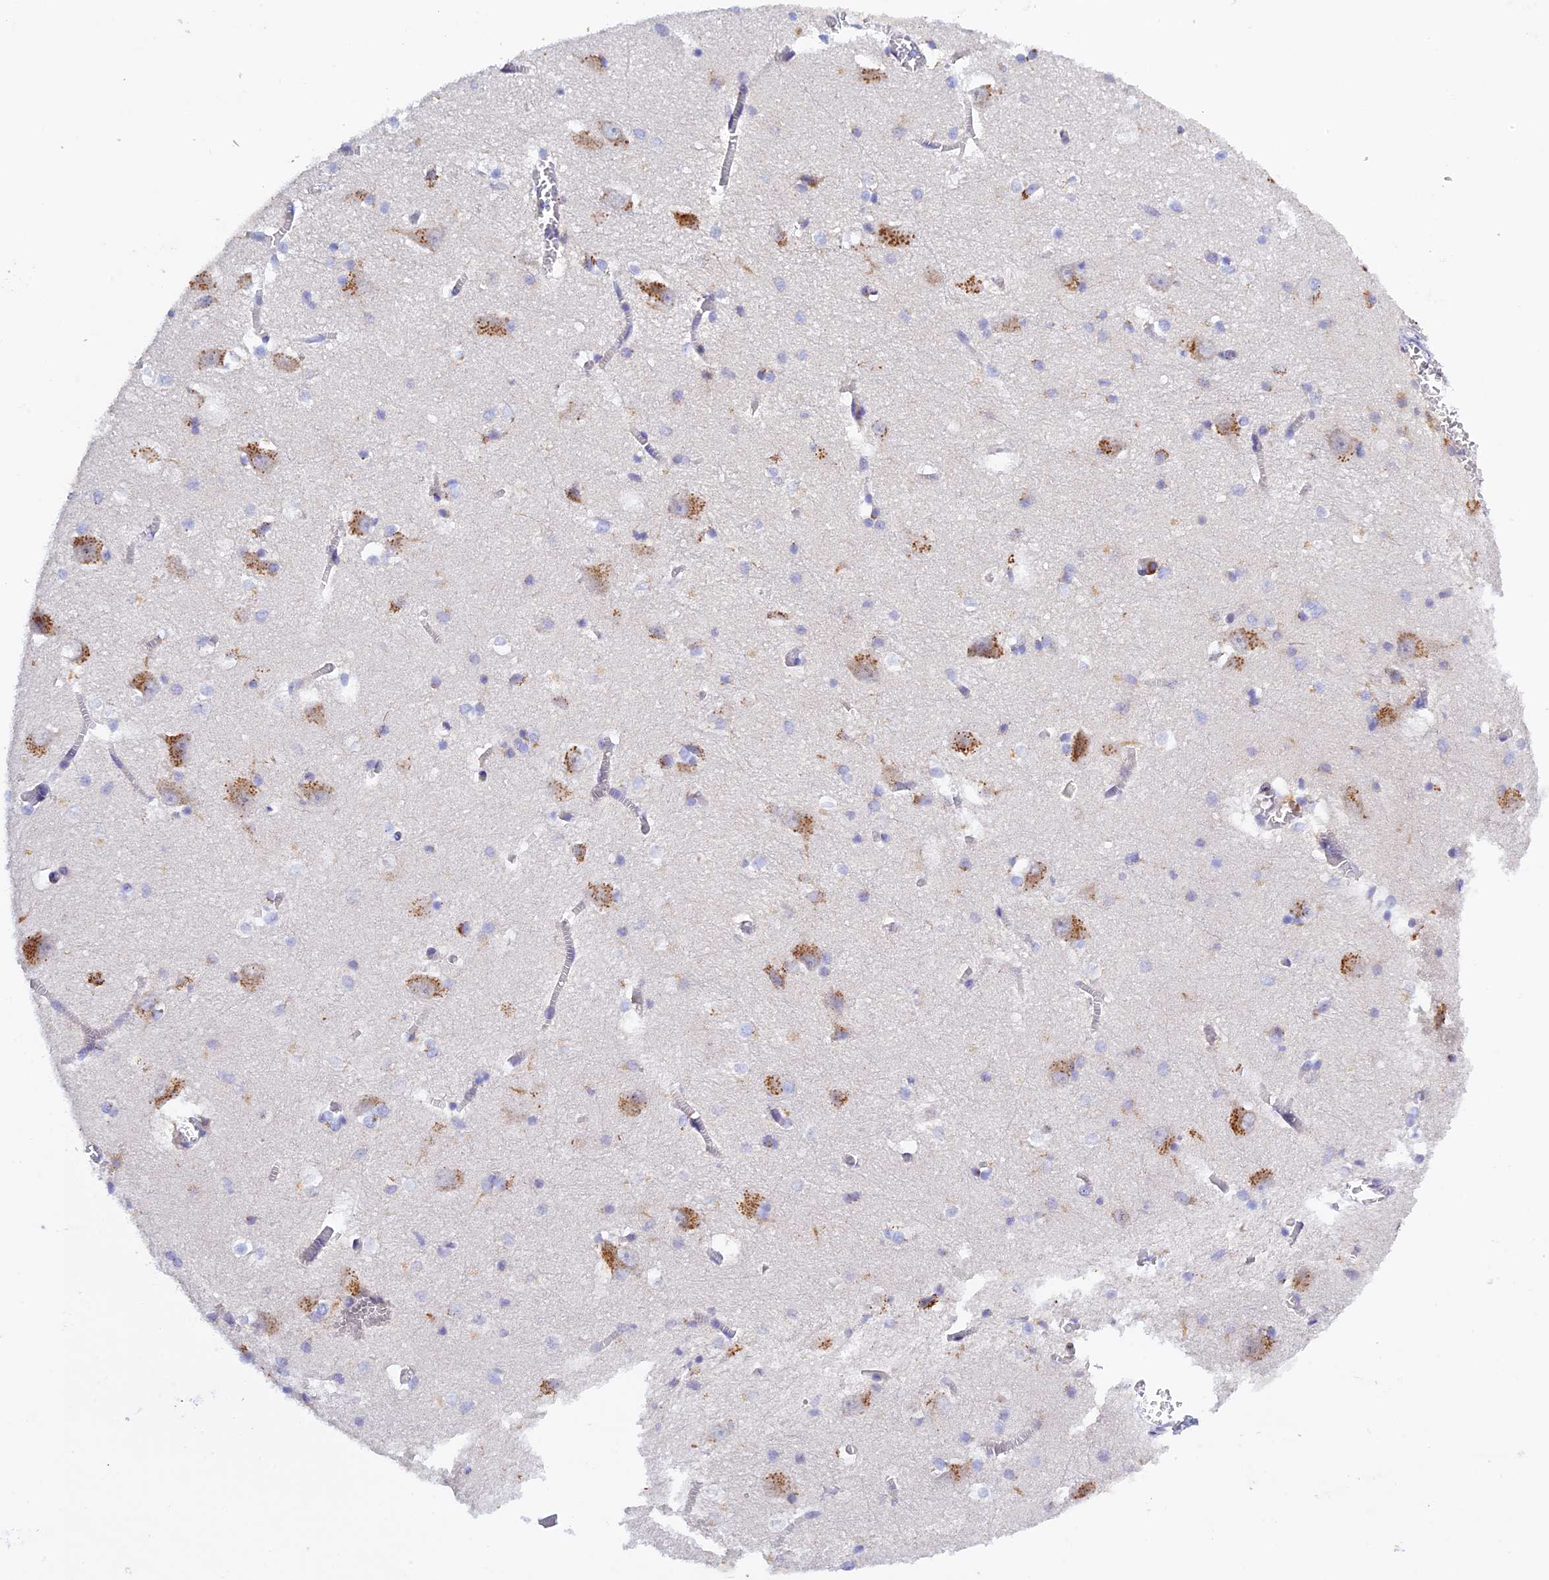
{"staining": {"intensity": "negative", "quantity": "none", "location": "none"}, "tissue": "caudate", "cell_type": "Glial cells", "image_type": "normal", "snomed": [{"axis": "morphology", "description": "Normal tissue, NOS"}, {"axis": "topography", "description": "Lateral ventricle wall"}], "caption": "Immunohistochemistry photomicrograph of benign caudate: caudate stained with DAB displays no significant protein expression in glial cells.", "gene": "RPGRIP1L", "patient": {"sex": "male", "age": 37}}